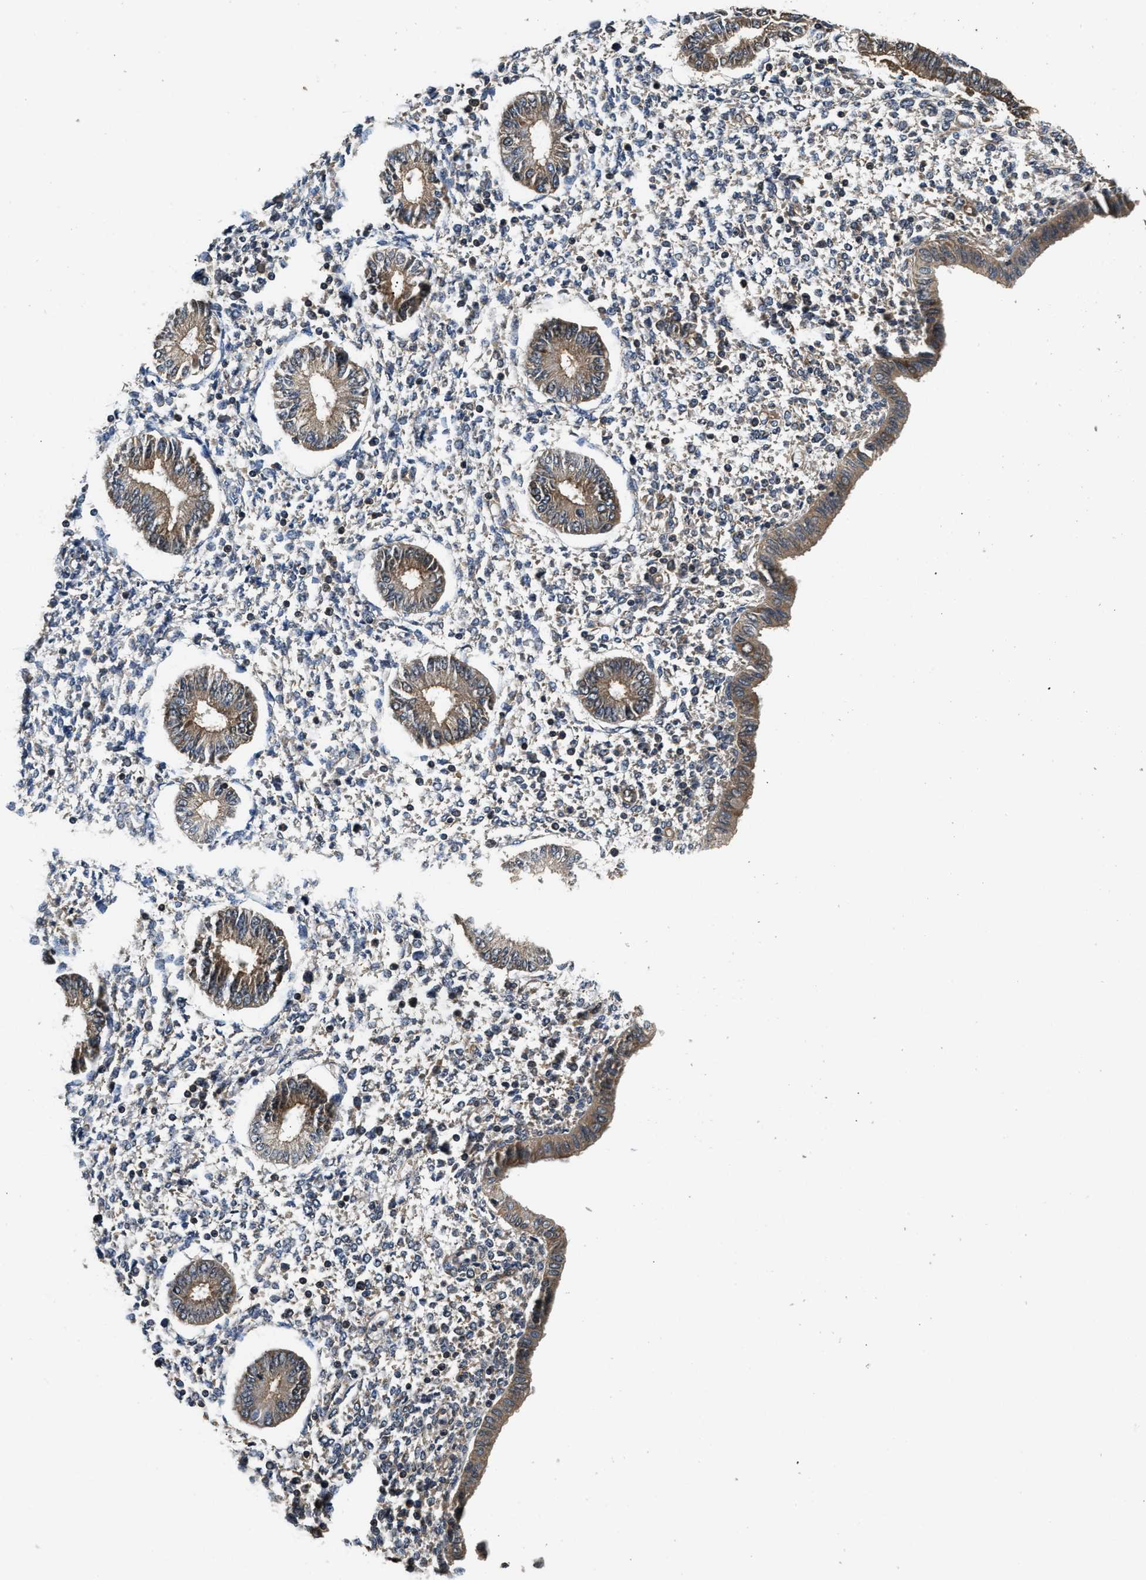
{"staining": {"intensity": "weak", "quantity": "<25%", "location": "cytoplasmic/membranous"}, "tissue": "endometrium", "cell_type": "Cells in endometrial stroma", "image_type": "normal", "snomed": [{"axis": "morphology", "description": "Normal tissue, NOS"}, {"axis": "topography", "description": "Endometrium"}], "caption": "High power microscopy image of an IHC image of normal endometrium, revealing no significant staining in cells in endometrial stroma.", "gene": "DNAJC2", "patient": {"sex": "female", "age": 50}}